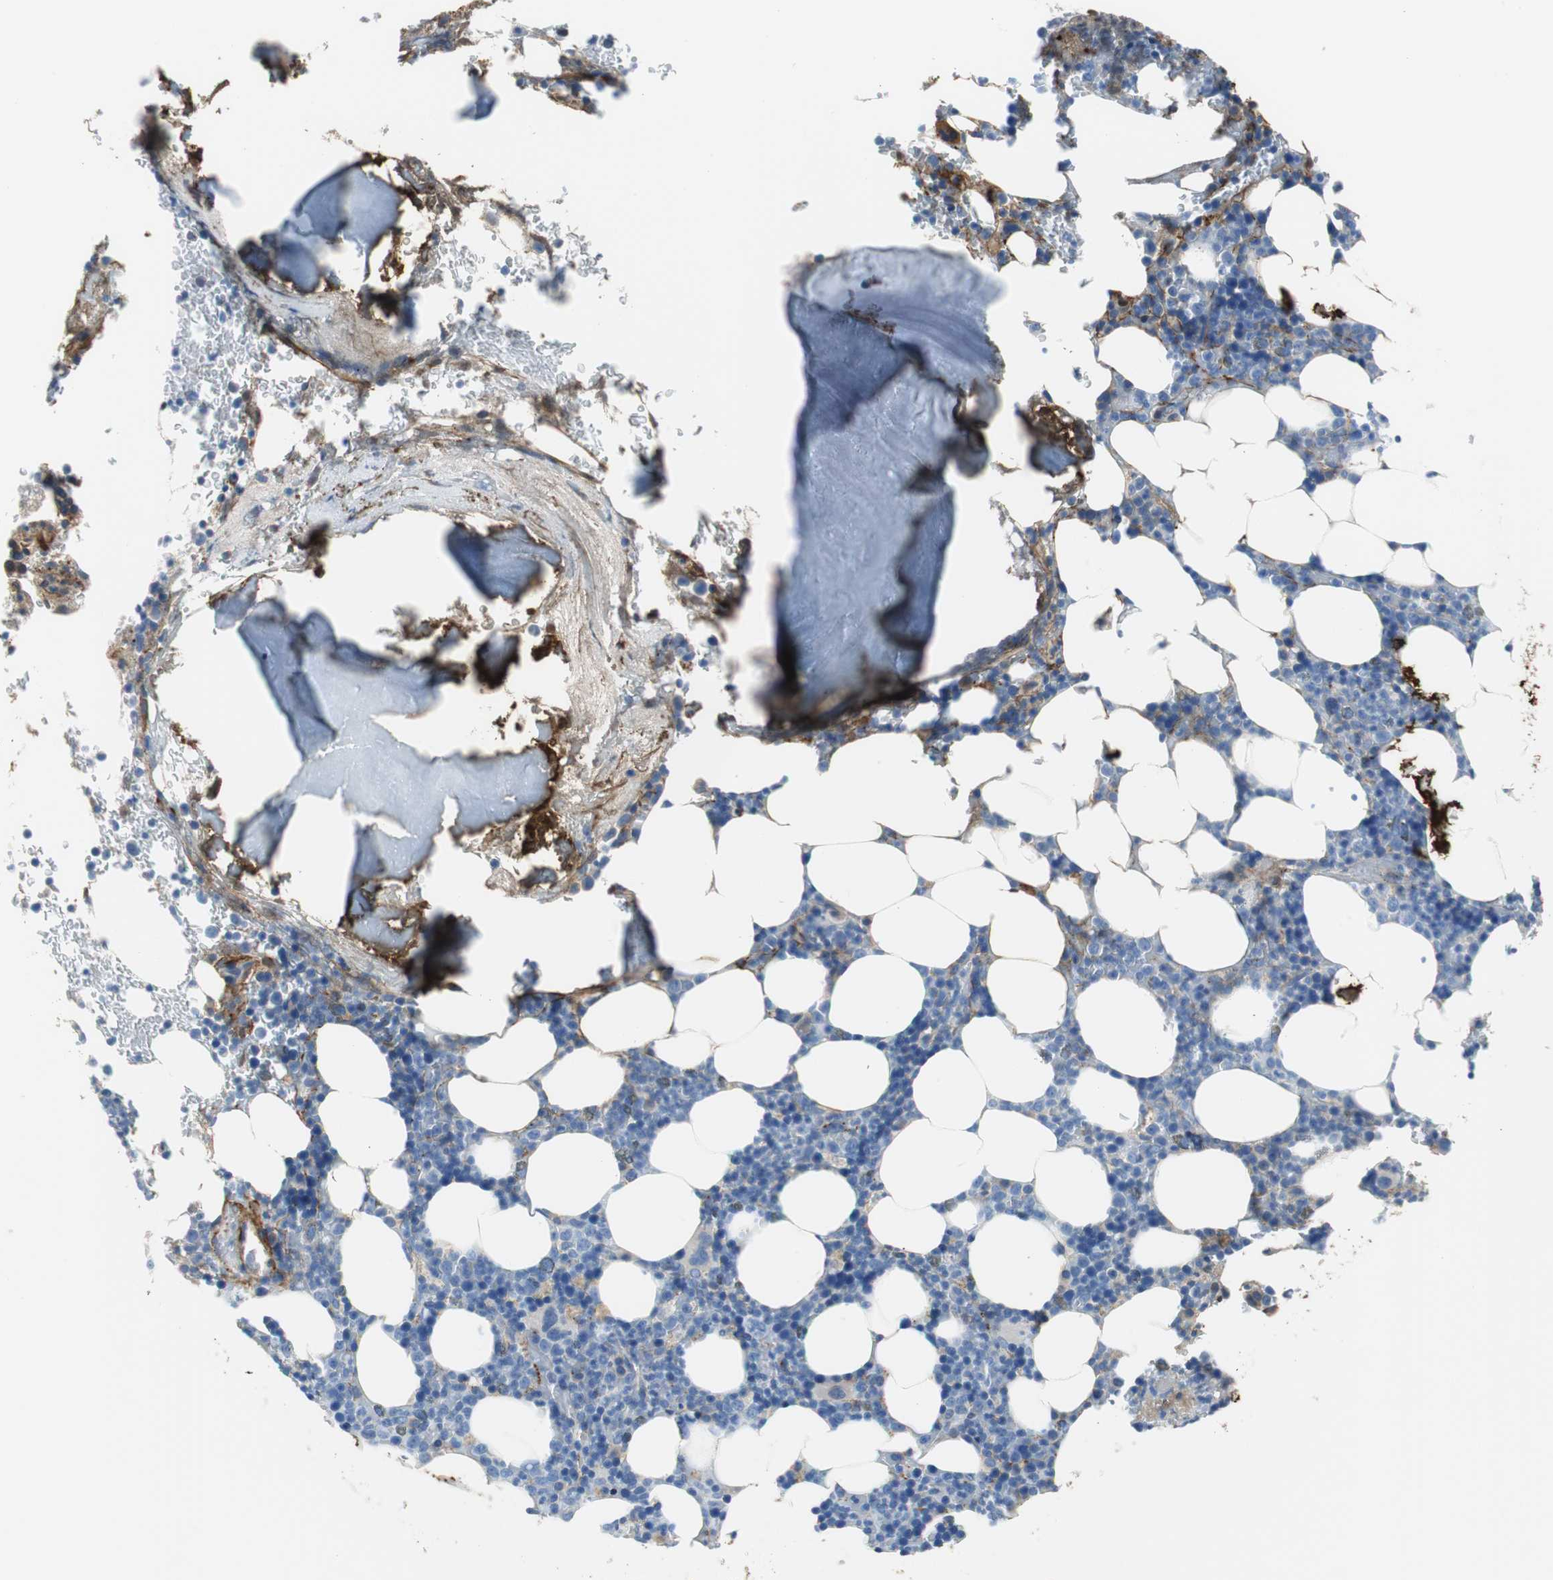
{"staining": {"intensity": "moderate", "quantity": "25%-75%", "location": "cytoplasmic/membranous"}, "tissue": "bone marrow", "cell_type": "Hematopoietic cells", "image_type": "normal", "snomed": [{"axis": "morphology", "description": "Normal tissue, NOS"}, {"axis": "topography", "description": "Bone marrow"}], "caption": "IHC micrograph of unremarkable human bone marrow stained for a protein (brown), which reveals medium levels of moderate cytoplasmic/membranous staining in about 25%-75% of hematopoietic cells.", "gene": "APCS", "patient": {"sex": "female", "age": 73}}